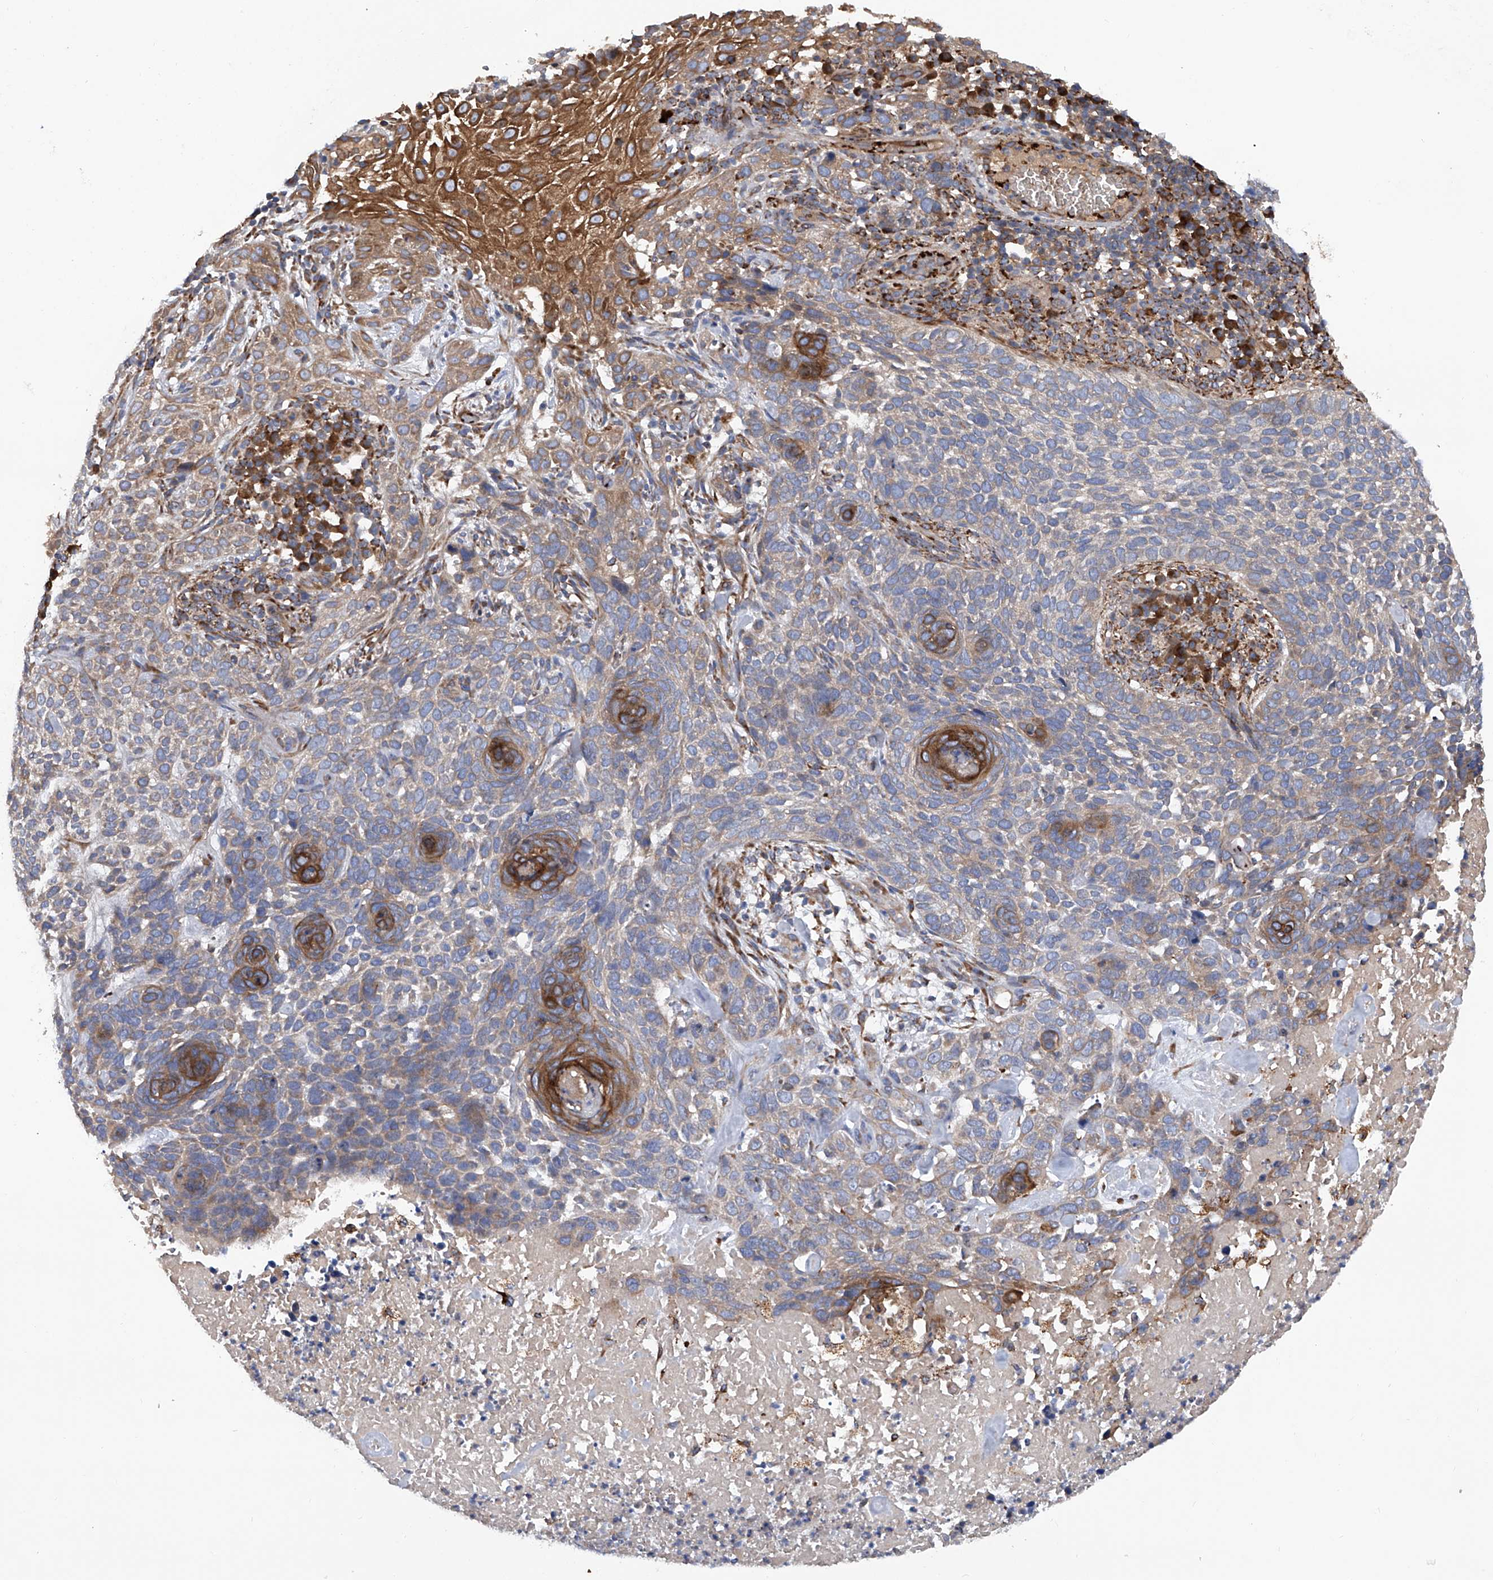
{"staining": {"intensity": "moderate", "quantity": "<25%", "location": "cytoplasmic/membranous"}, "tissue": "skin cancer", "cell_type": "Tumor cells", "image_type": "cancer", "snomed": [{"axis": "morphology", "description": "Basal cell carcinoma"}, {"axis": "topography", "description": "Skin"}], "caption": "Skin cancer (basal cell carcinoma) stained with DAB immunohistochemistry (IHC) reveals low levels of moderate cytoplasmic/membranous positivity in approximately <25% of tumor cells.", "gene": "ASCC3", "patient": {"sex": "female", "age": 64}}